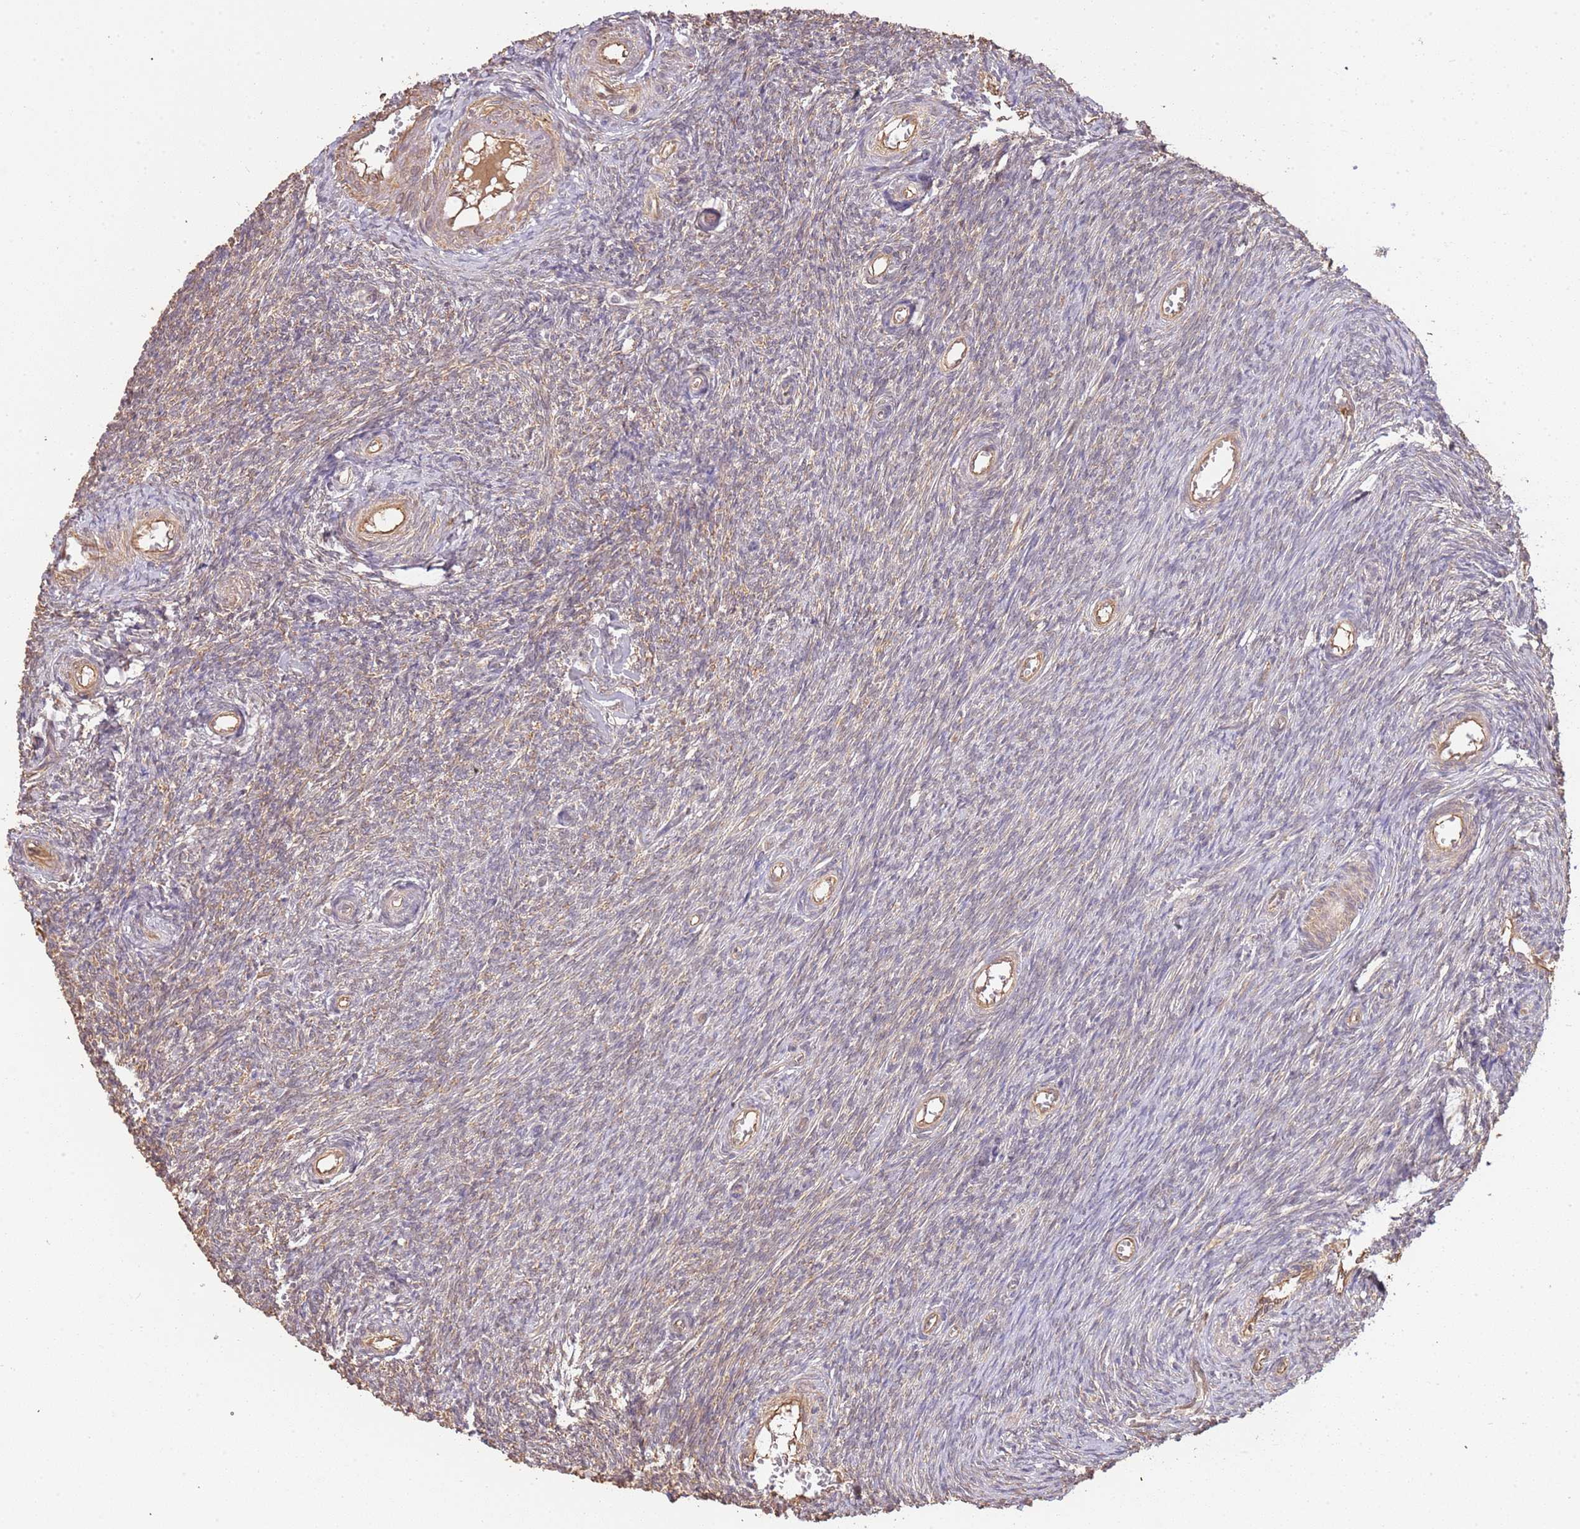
{"staining": {"intensity": "moderate", "quantity": "<25%", "location": "cytoplasmic/membranous"}, "tissue": "ovary", "cell_type": "Ovarian stroma cells", "image_type": "normal", "snomed": [{"axis": "morphology", "description": "Normal tissue, NOS"}, {"axis": "topography", "description": "Ovary"}], "caption": "IHC staining of unremarkable ovary, which displays low levels of moderate cytoplasmic/membranous staining in about <25% of ovarian stroma cells indicating moderate cytoplasmic/membranous protein staining. The staining was performed using DAB (3,3'-diaminobenzidine) (brown) for protein detection and nuclei were counterstained in hematoxylin (blue).", "gene": "SURF2", "patient": {"sex": "female", "age": 44}}